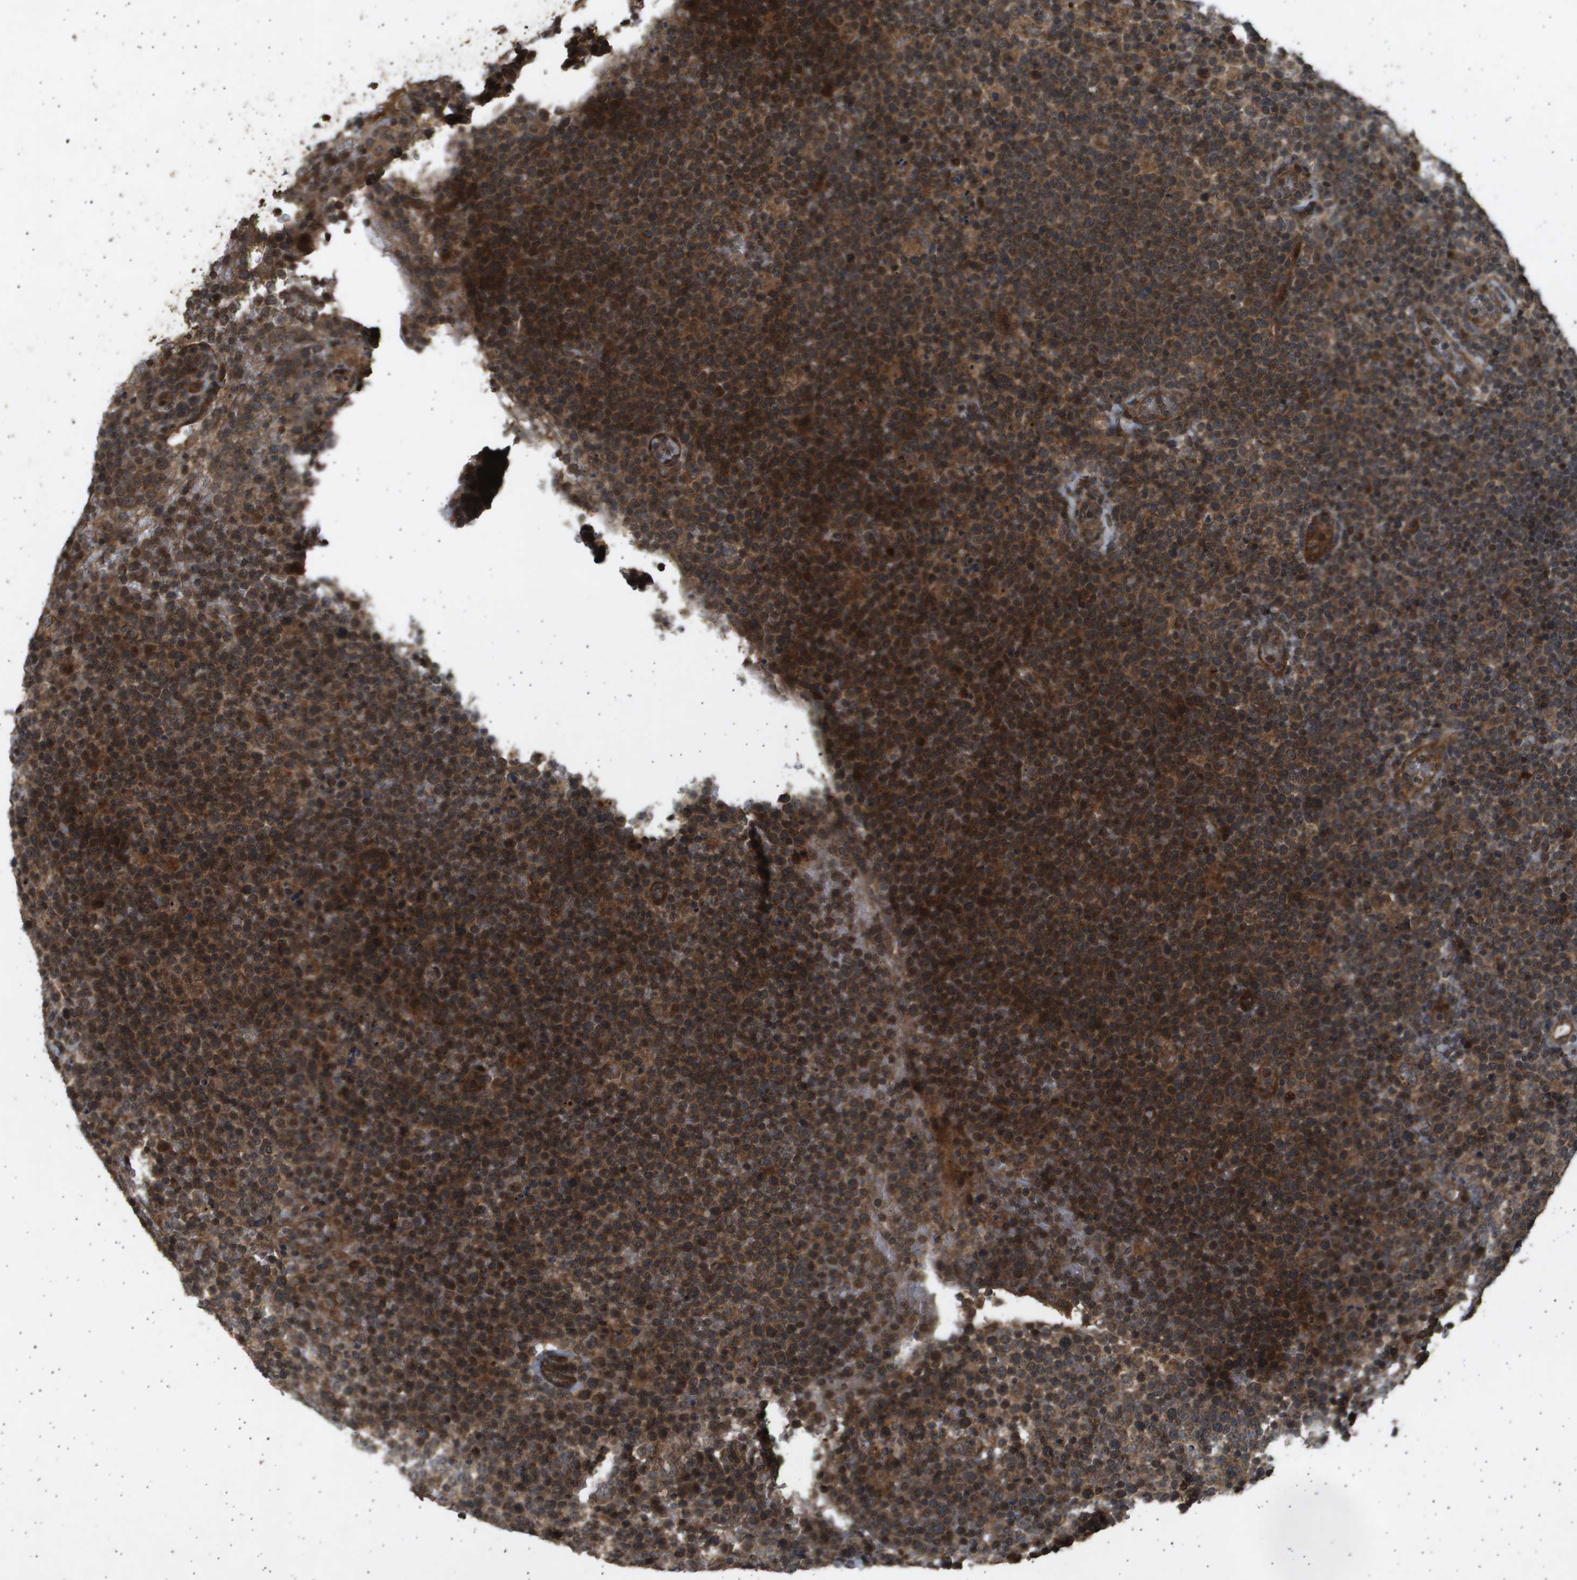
{"staining": {"intensity": "strong", "quantity": ">75%", "location": "cytoplasmic/membranous,nuclear"}, "tissue": "lymphoma", "cell_type": "Tumor cells", "image_type": "cancer", "snomed": [{"axis": "morphology", "description": "Malignant lymphoma, non-Hodgkin's type, High grade"}, {"axis": "topography", "description": "Lymph node"}], "caption": "Tumor cells exhibit high levels of strong cytoplasmic/membranous and nuclear expression in approximately >75% of cells in lymphoma.", "gene": "TNRC6A", "patient": {"sex": "male", "age": 61}}